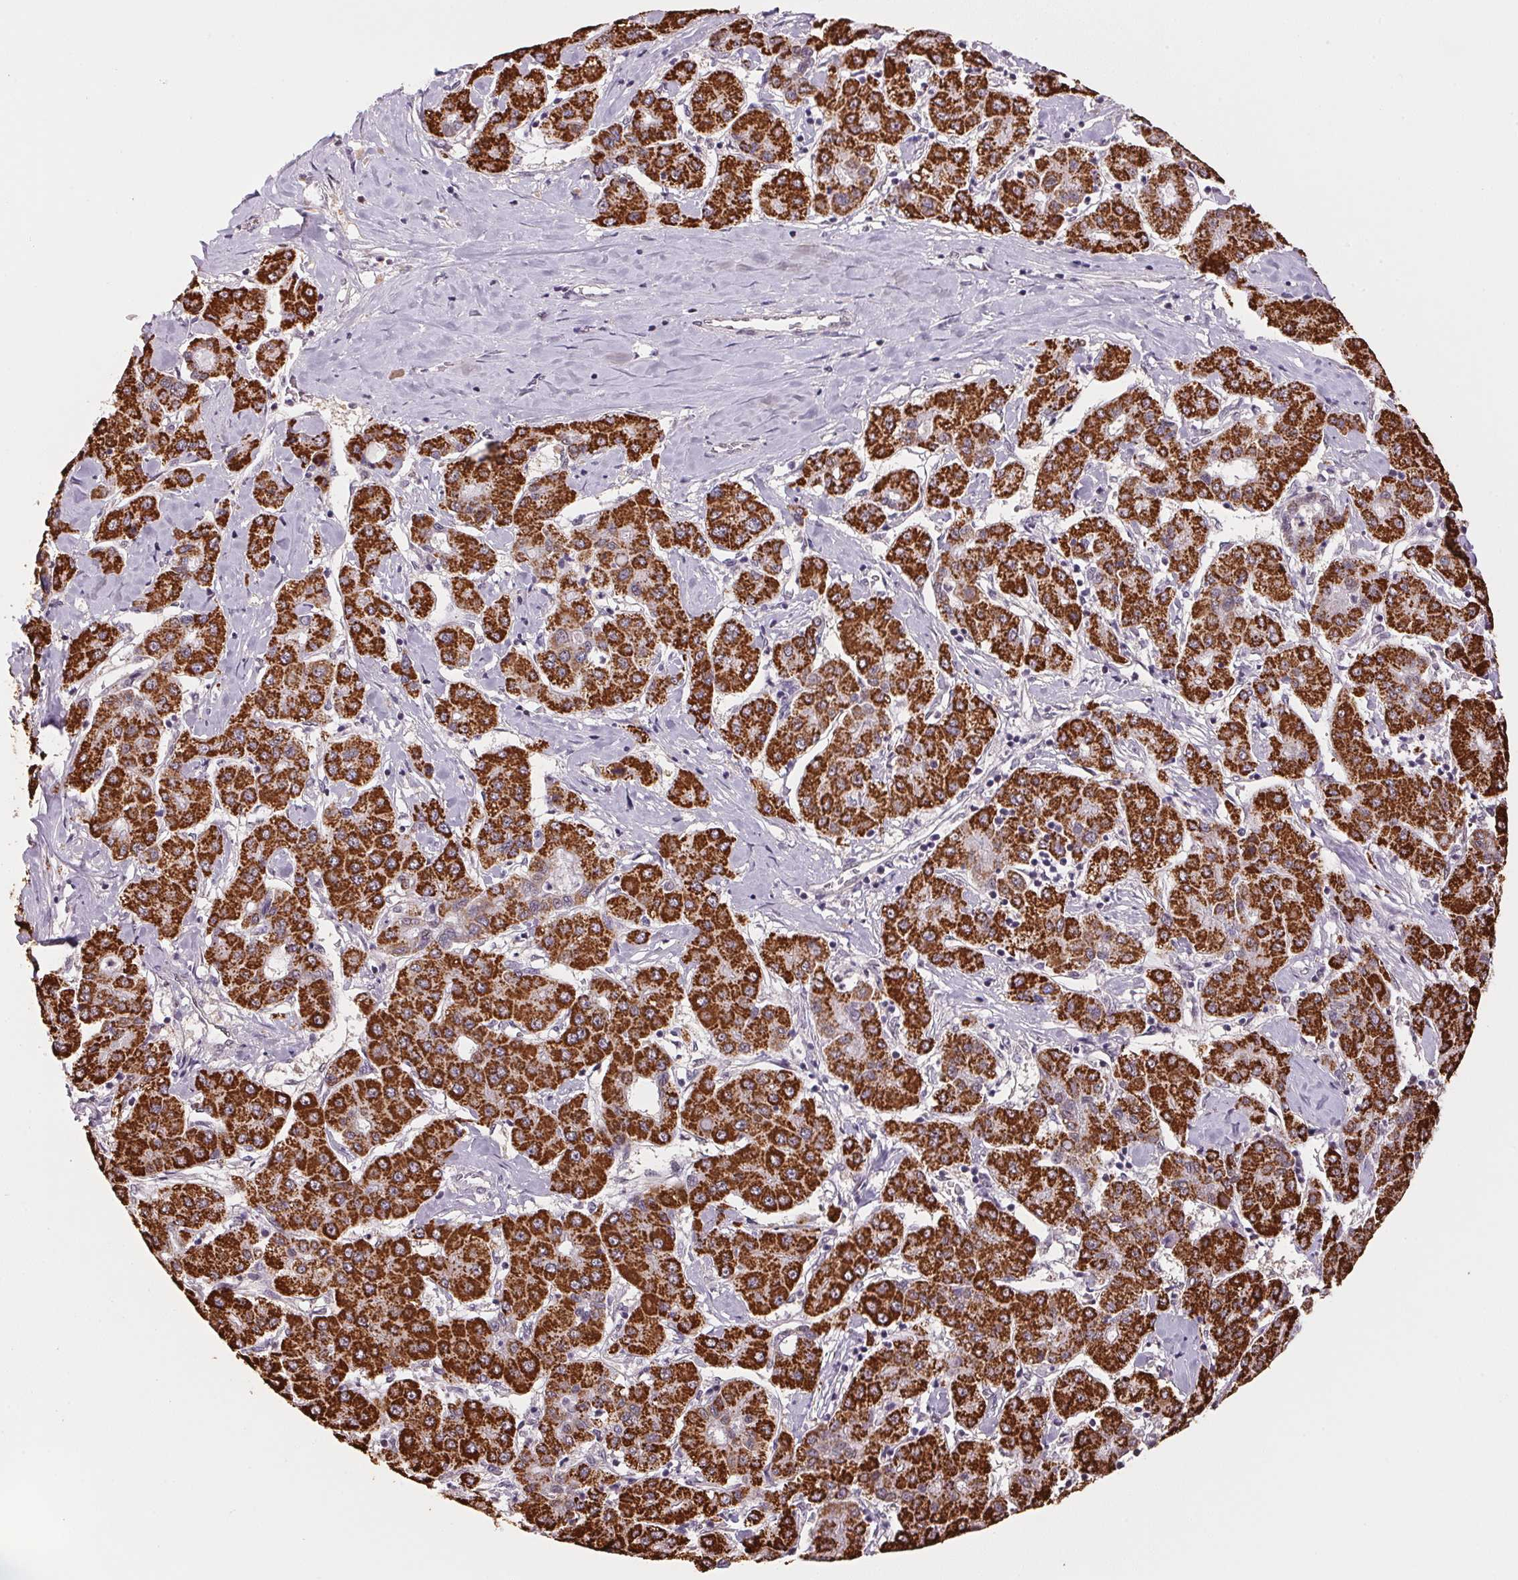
{"staining": {"intensity": "strong", "quantity": ">75%", "location": "cytoplasmic/membranous"}, "tissue": "liver cancer", "cell_type": "Tumor cells", "image_type": "cancer", "snomed": [{"axis": "morphology", "description": "Carcinoma, Hepatocellular, NOS"}, {"axis": "topography", "description": "Liver"}], "caption": "High-magnification brightfield microscopy of liver hepatocellular carcinoma stained with DAB (brown) and counterstained with hematoxylin (blue). tumor cells exhibit strong cytoplasmic/membranous positivity is seen in about>75% of cells.", "gene": "SC5D", "patient": {"sex": "male", "age": 65}}